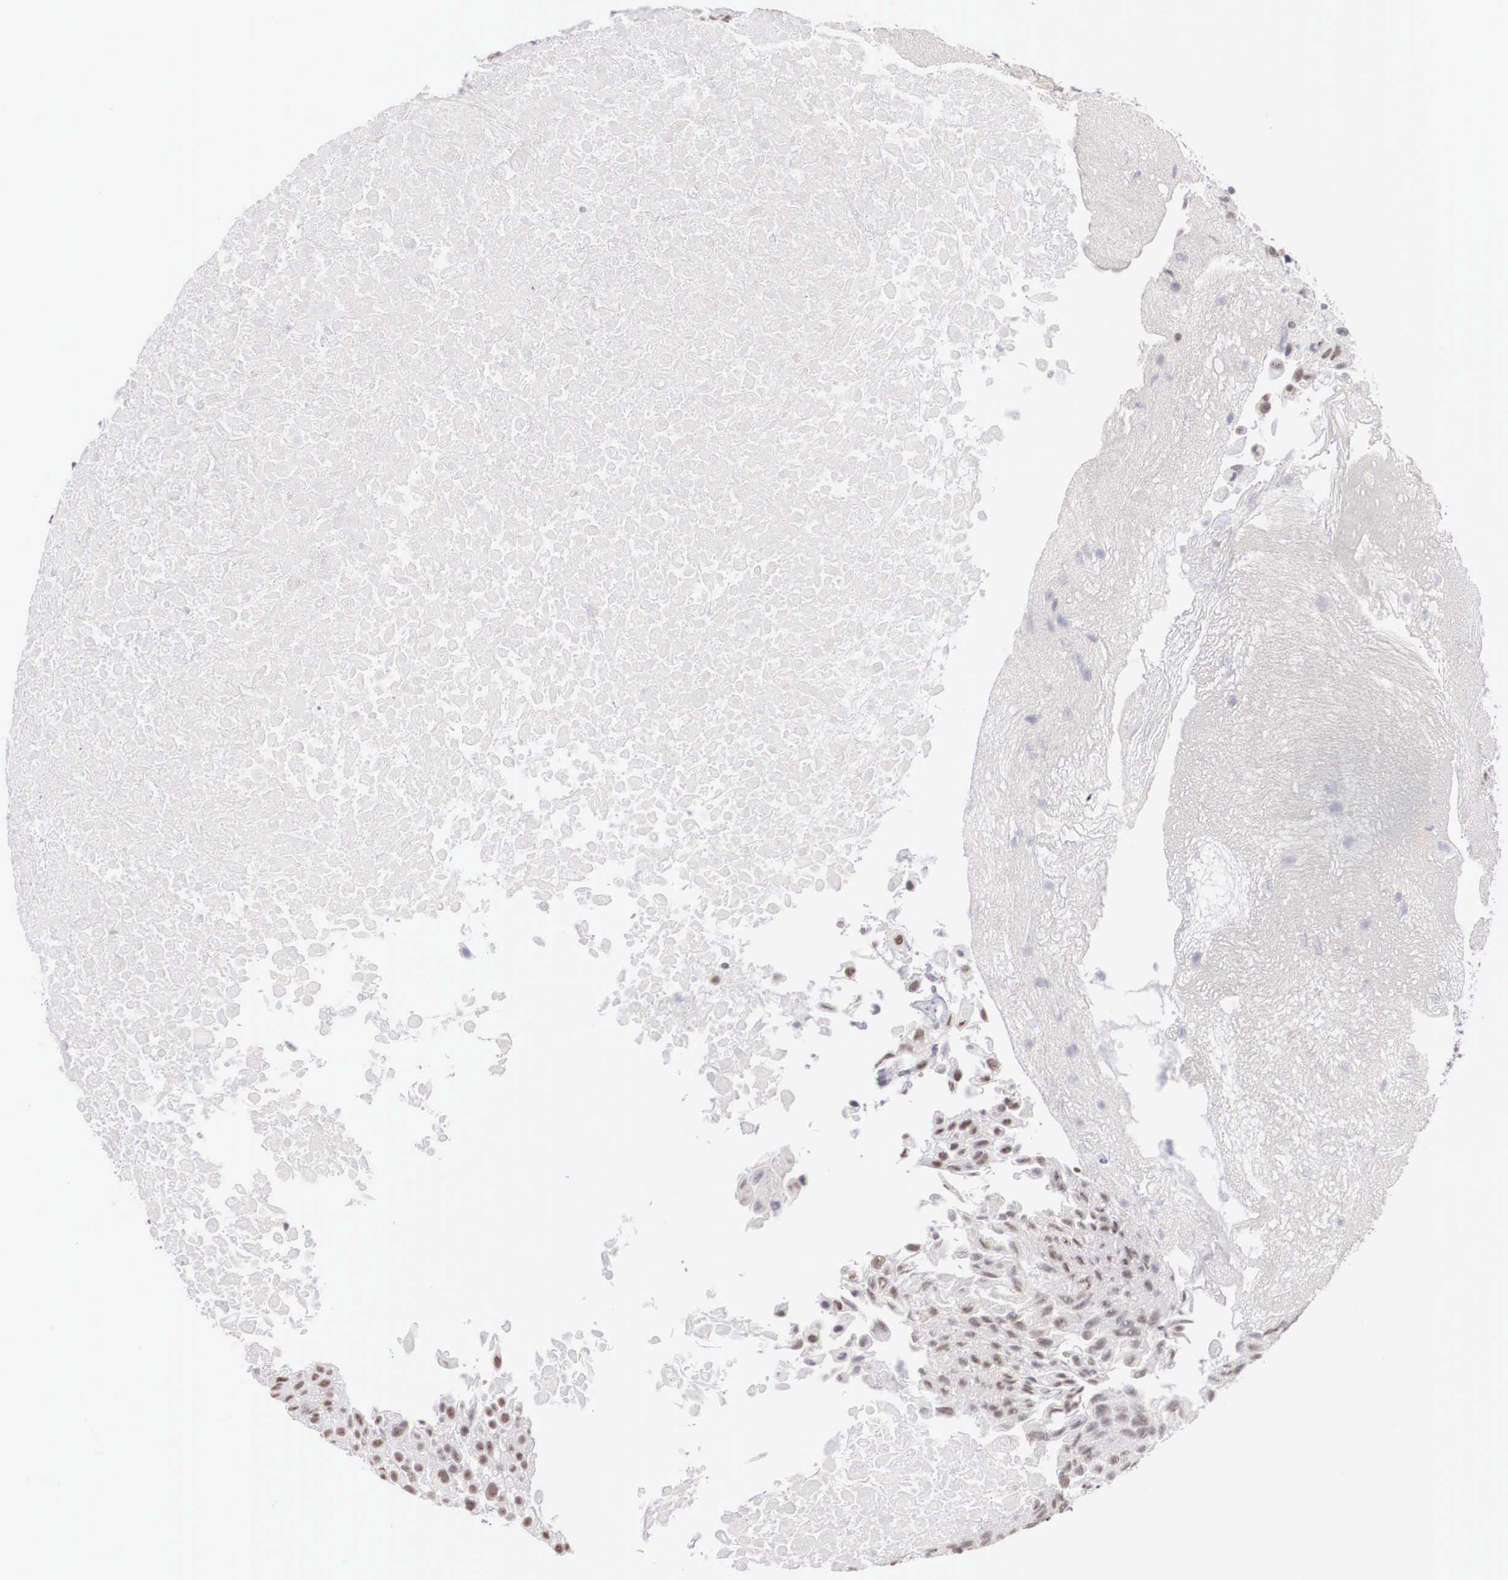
{"staining": {"intensity": "weak", "quantity": "25%-75%", "location": "nuclear"}, "tissue": "urothelial cancer", "cell_type": "Tumor cells", "image_type": "cancer", "snomed": [{"axis": "morphology", "description": "Urothelial carcinoma, High grade"}, {"axis": "topography", "description": "Urinary bladder"}], "caption": "Immunohistochemical staining of human high-grade urothelial carcinoma displays low levels of weak nuclear protein positivity in approximately 25%-75% of tumor cells.", "gene": "FAM47A", "patient": {"sex": "male", "age": 56}}